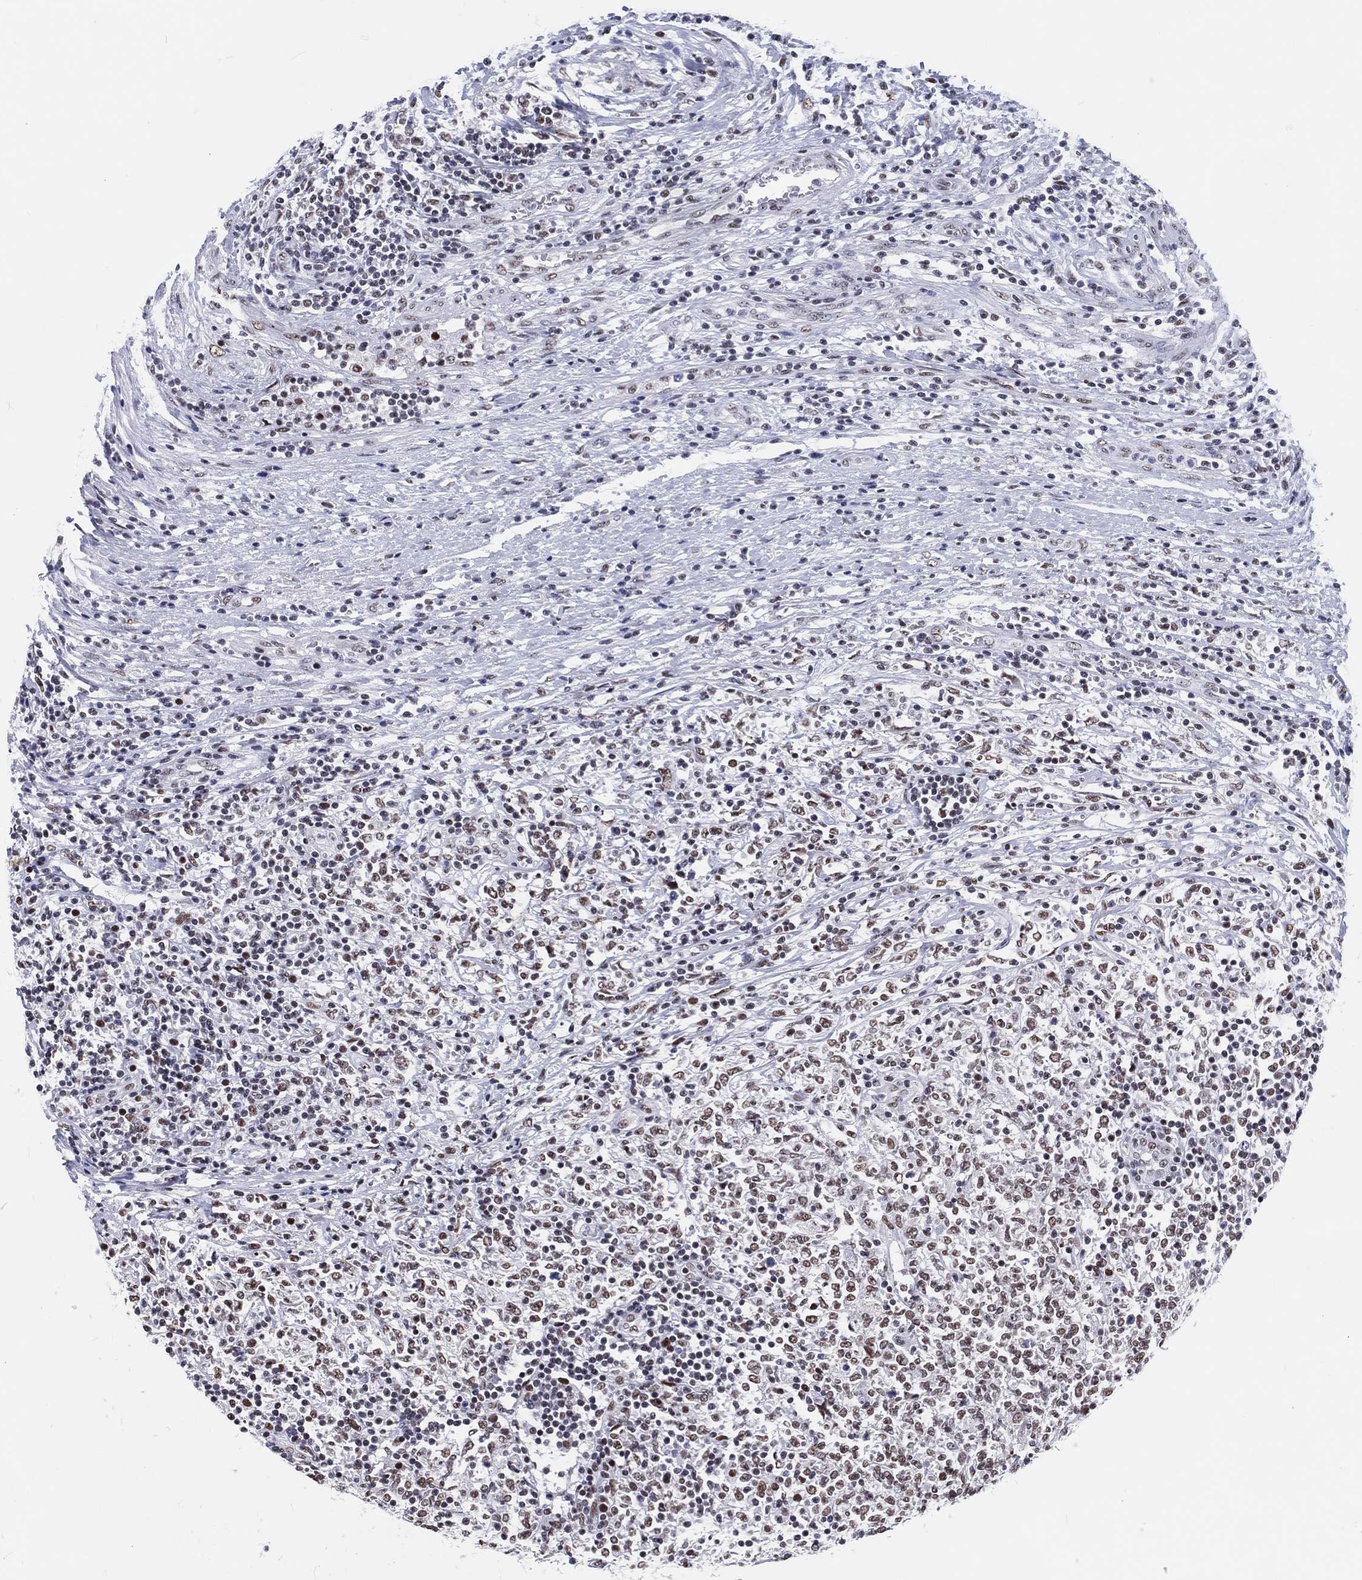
{"staining": {"intensity": "moderate", "quantity": "25%-75%", "location": "nuclear"}, "tissue": "lymphoma", "cell_type": "Tumor cells", "image_type": "cancer", "snomed": [{"axis": "morphology", "description": "Malignant lymphoma, non-Hodgkin's type, High grade"}, {"axis": "topography", "description": "Lymph node"}], "caption": "IHC histopathology image of neoplastic tissue: high-grade malignant lymphoma, non-Hodgkin's type stained using immunohistochemistry shows medium levels of moderate protein expression localized specifically in the nuclear of tumor cells, appearing as a nuclear brown color.", "gene": "MAPK8IP1", "patient": {"sex": "female", "age": 84}}